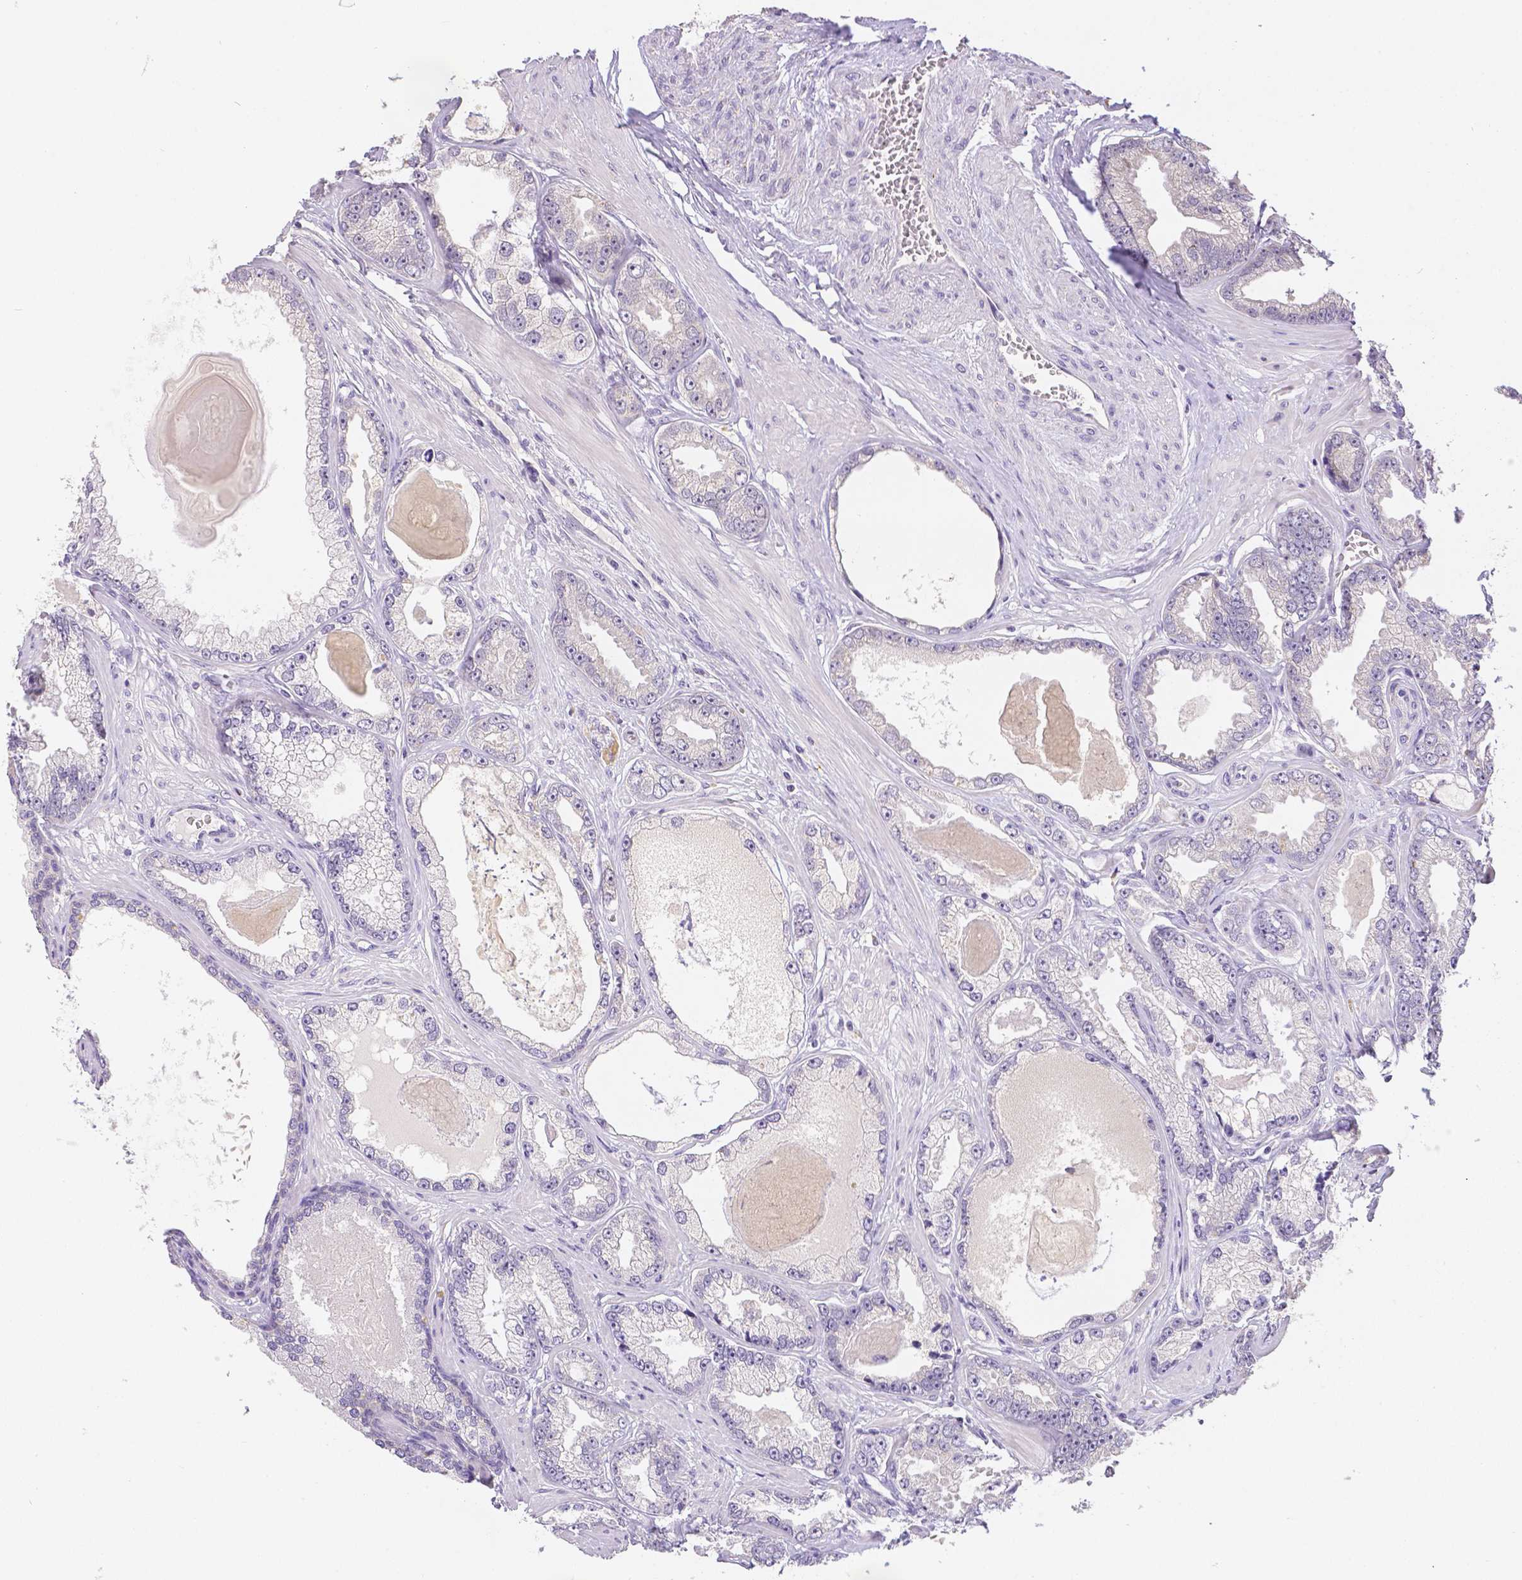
{"staining": {"intensity": "negative", "quantity": "none", "location": "none"}, "tissue": "prostate cancer", "cell_type": "Tumor cells", "image_type": "cancer", "snomed": [{"axis": "morphology", "description": "Adenocarcinoma, Low grade"}, {"axis": "topography", "description": "Prostate"}], "caption": "Protein analysis of adenocarcinoma (low-grade) (prostate) exhibits no significant staining in tumor cells.", "gene": "ZNF280B", "patient": {"sex": "male", "age": 64}}